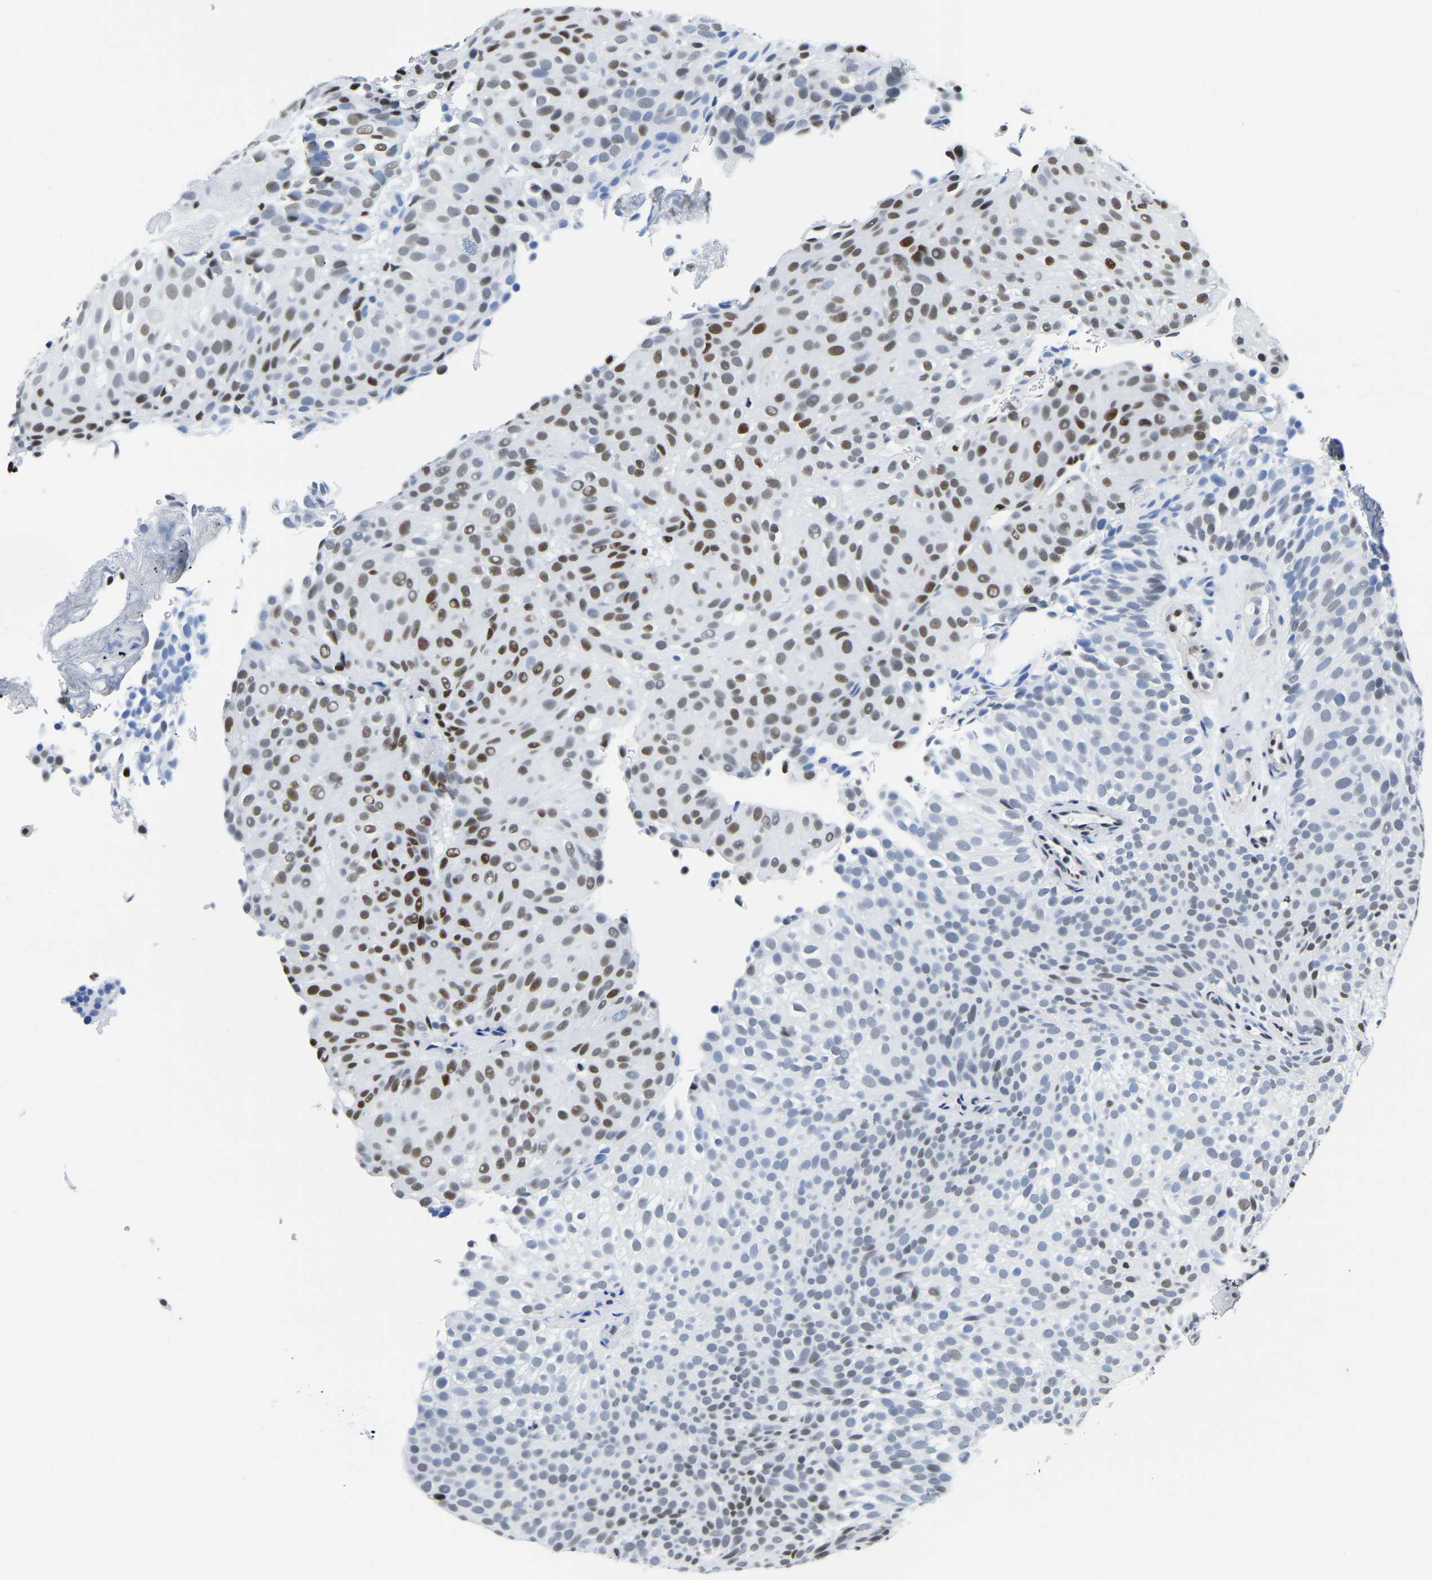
{"staining": {"intensity": "moderate", "quantity": "25%-75%", "location": "nuclear"}, "tissue": "urothelial cancer", "cell_type": "Tumor cells", "image_type": "cancer", "snomed": [{"axis": "morphology", "description": "Urothelial carcinoma, Low grade"}, {"axis": "topography", "description": "Urinary bladder"}], "caption": "Urothelial cancer stained with DAB (3,3'-diaminobenzidine) IHC demonstrates medium levels of moderate nuclear staining in approximately 25%-75% of tumor cells. The staining was performed using DAB (3,3'-diaminobenzidine), with brown indicating positive protein expression. Nuclei are stained blue with hematoxylin.", "gene": "UBA1", "patient": {"sex": "male", "age": 78}}